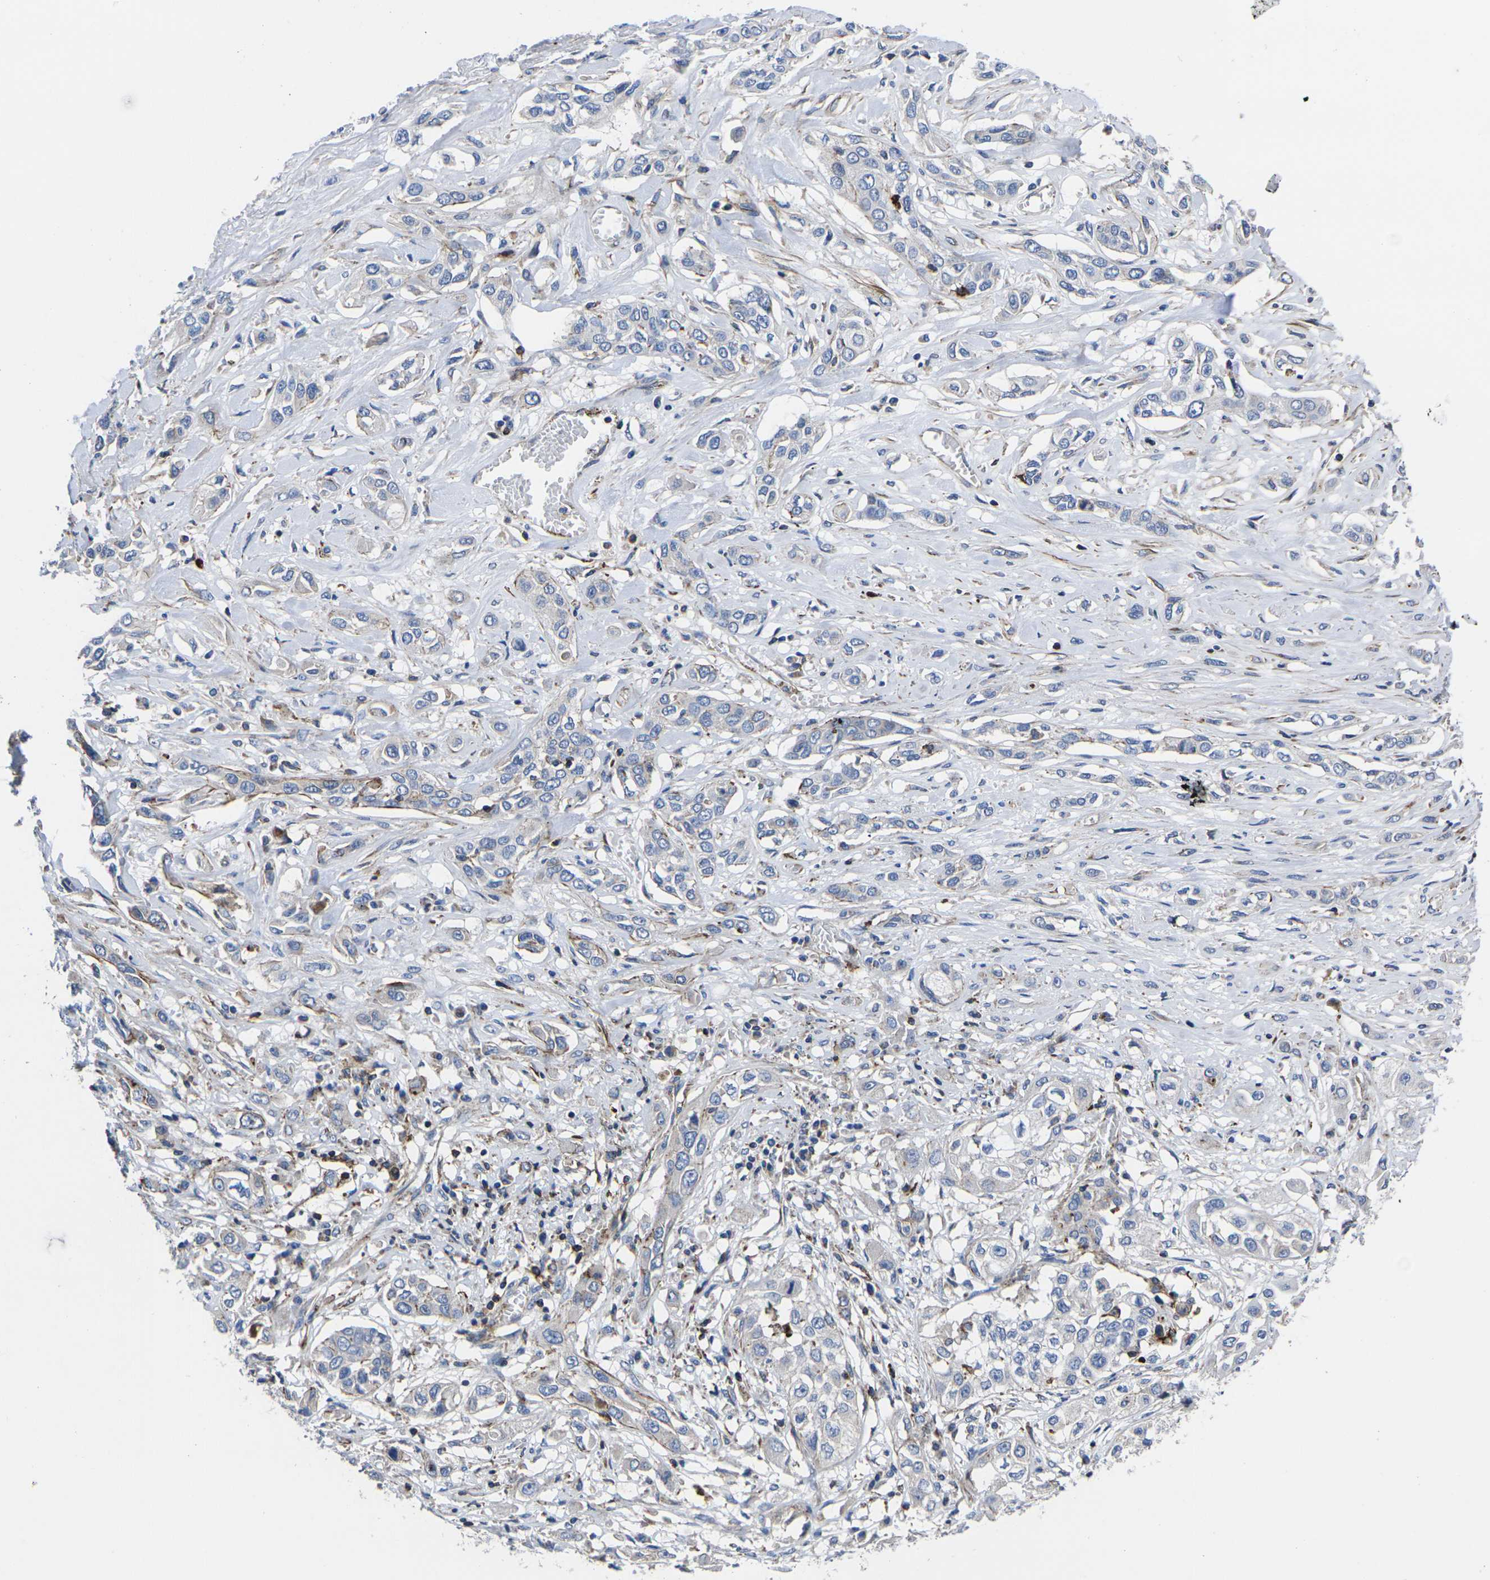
{"staining": {"intensity": "negative", "quantity": "none", "location": "none"}, "tissue": "lung cancer", "cell_type": "Tumor cells", "image_type": "cancer", "snomed": [{"axis": "morphology", "description": "Squamous cell carcinoma, NOS"}, {"axis": "topography", "description": "Lung"}], "caption": "This is an immunohistochemistry image of human lung cancer. There is no expression in tumor cells.", "gene": "GPR4", "patient": {"sex": "male", "age": 71}}